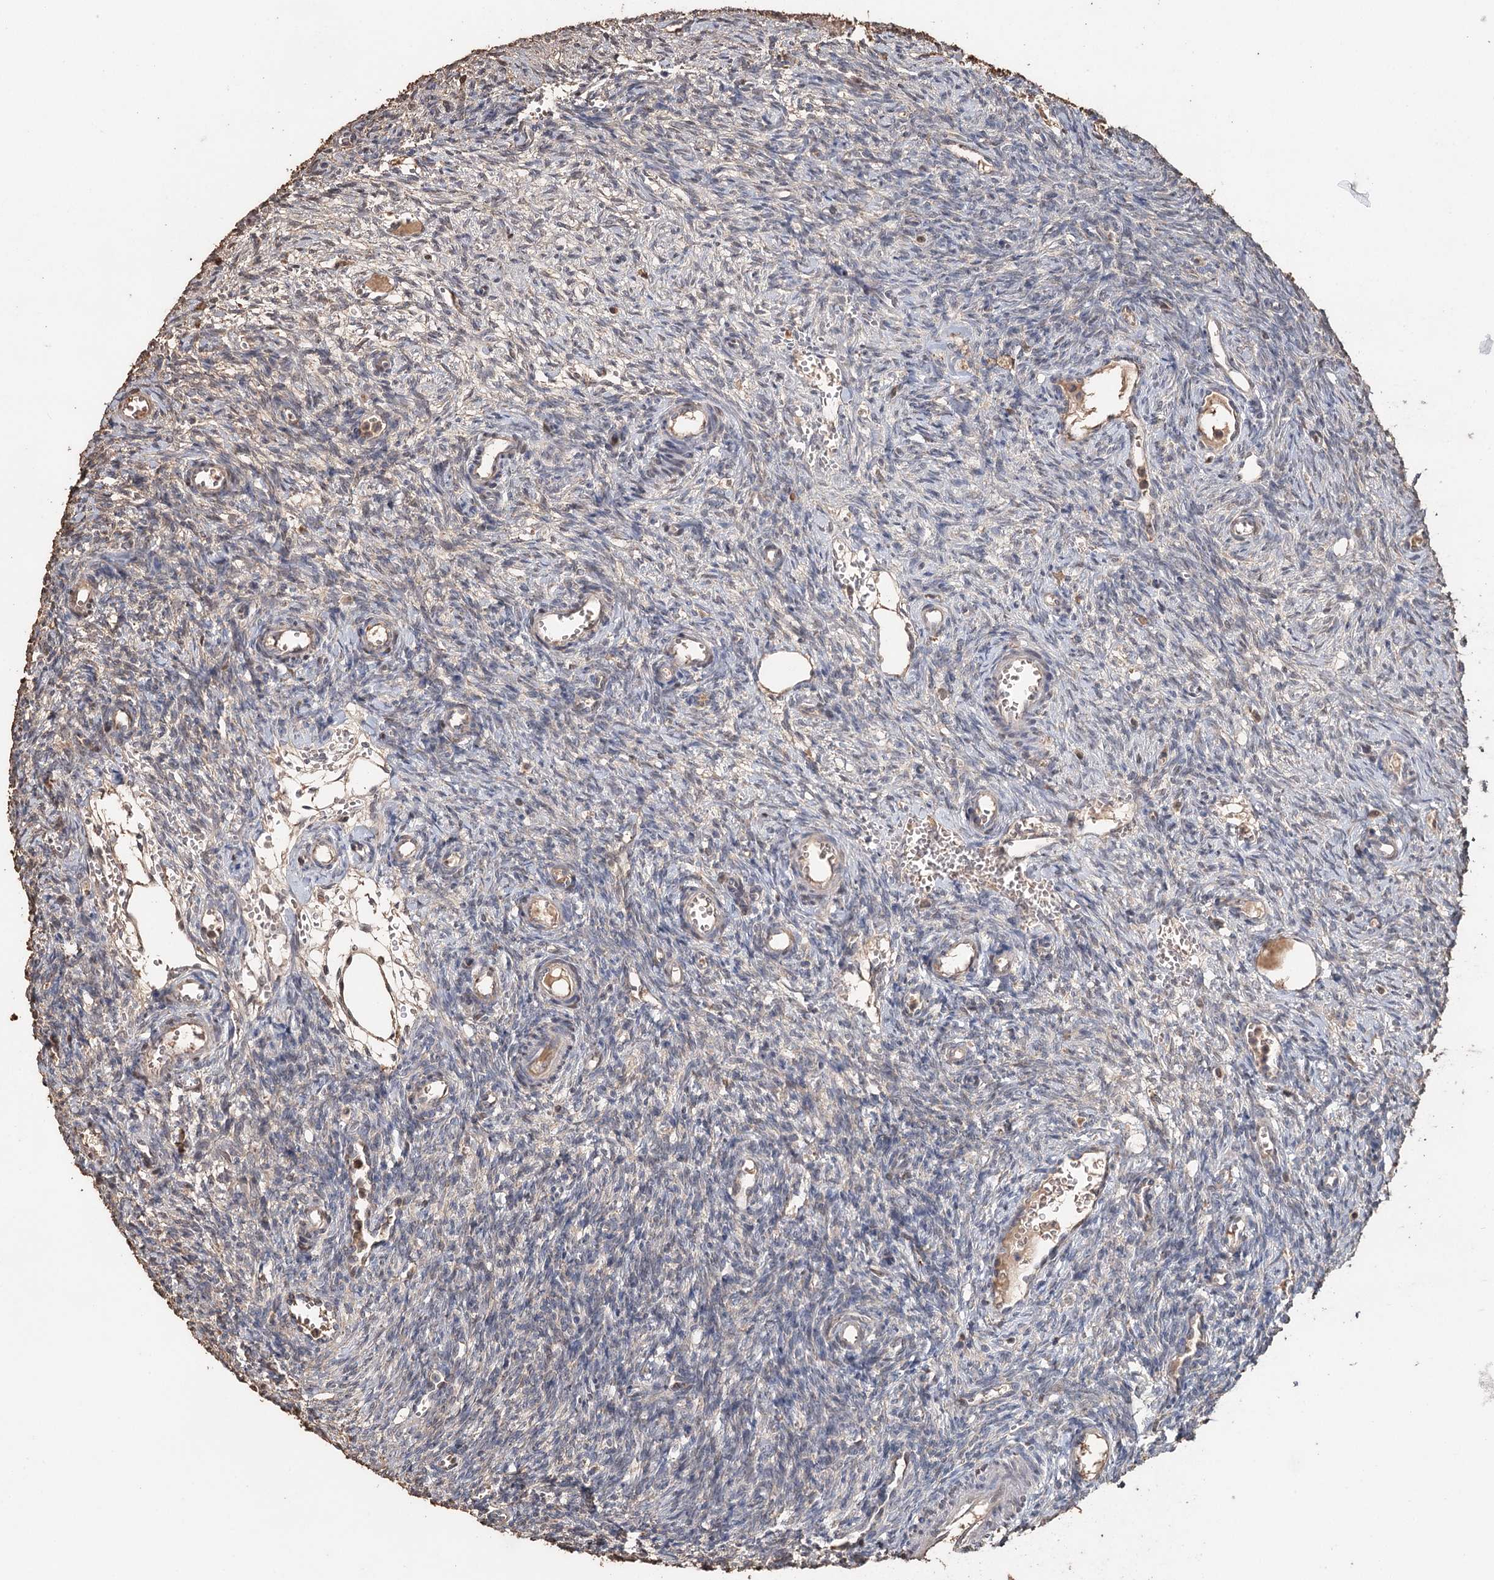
{"staining": {"intensity": "negative", "quantity": "none", "location": "none"}, "tissue": "ovary", "cell_type": "Ovarian stroma cells", "image_type": "normal", "snomed": [{"axis": "morphology", "description": "Normal tissue, NOS"}, {"axis": "topography", "description": "Ovary"}], "caption": "IHC of unremarkable human ovary displays no expression in ovarian stroma cells. (IHC, brightfield microscopy, high magnification).", "gene": "SYVN1", "patient": {"sex": "female", "age": 39}}